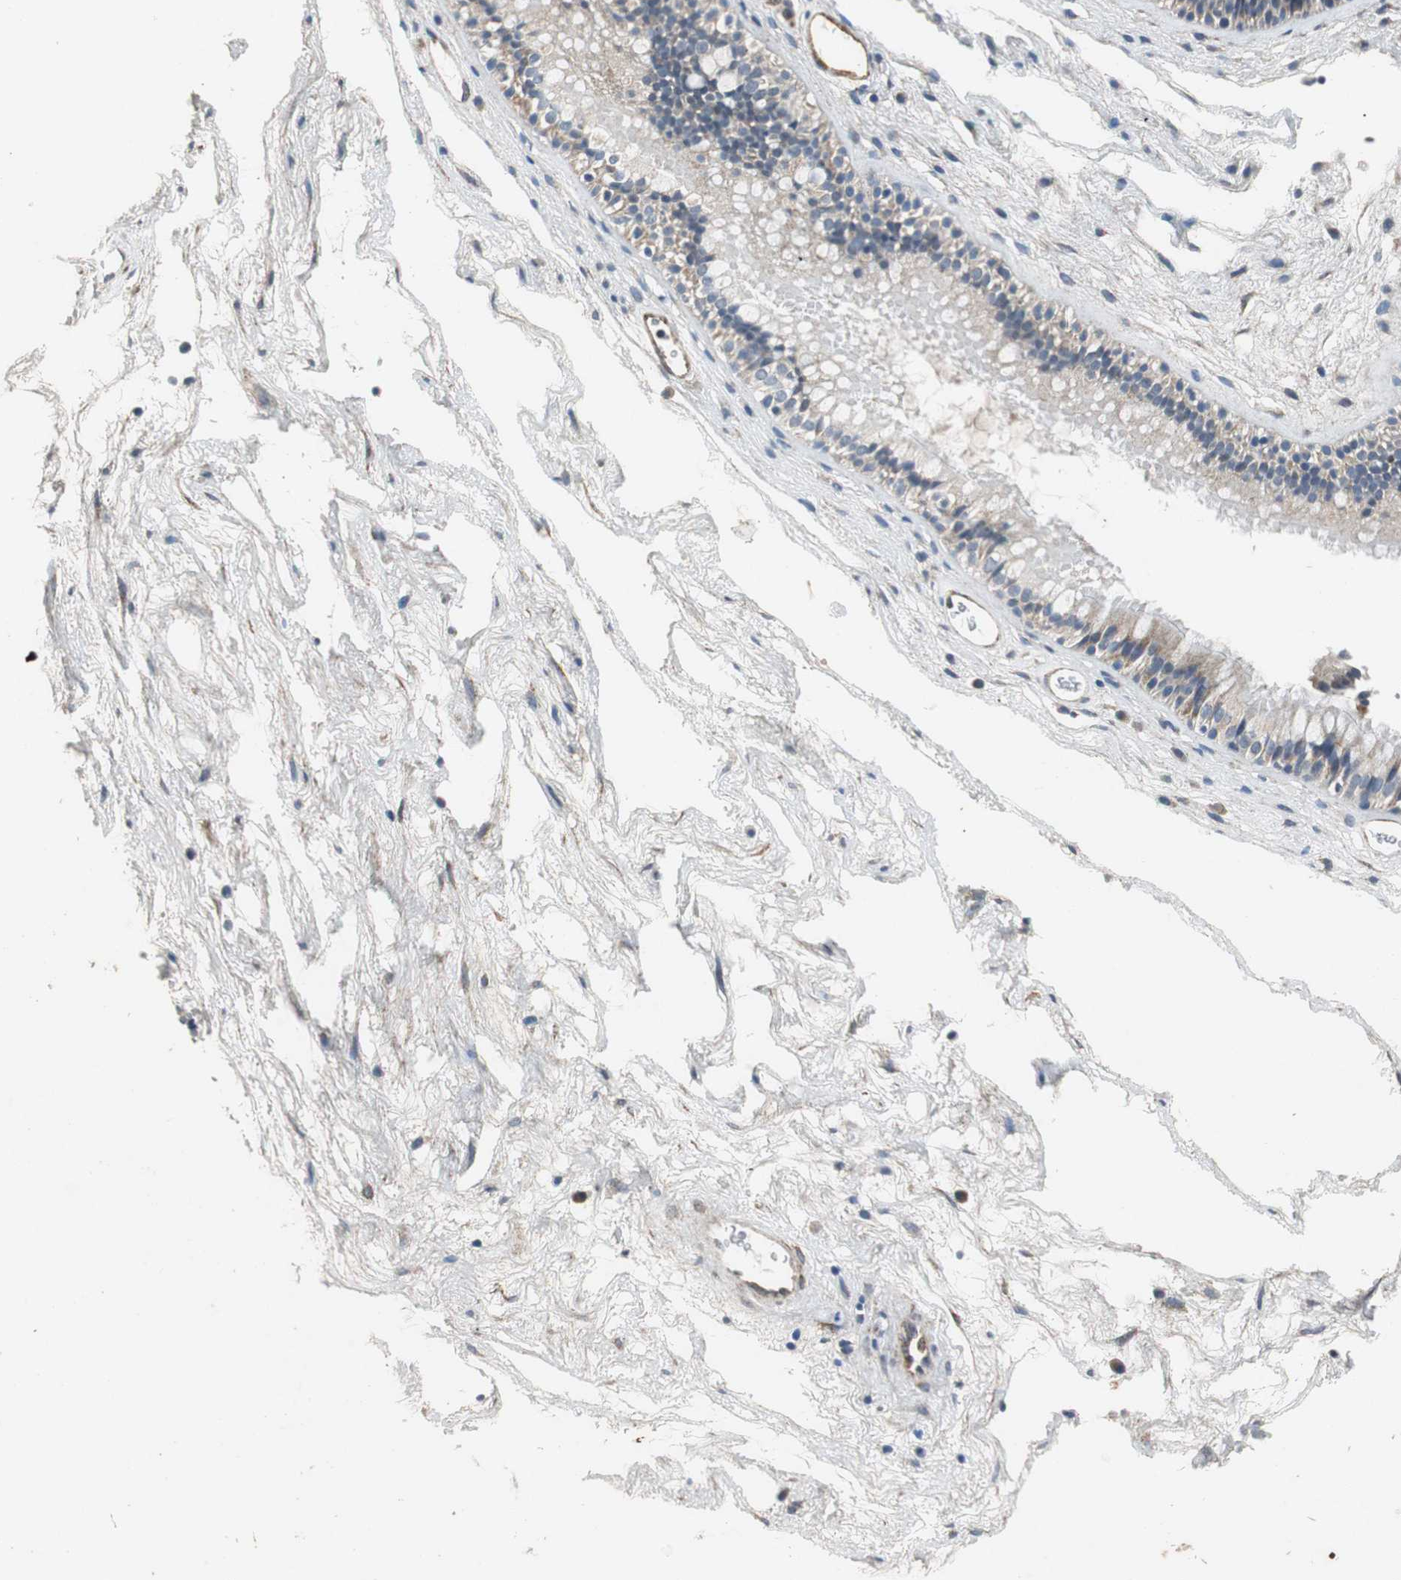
{"staining": {"intensity": "moderate", "quantity": "25%-75%", "location": "cytoplasmic/membranous"}, "tissue": "nasopharynx", "cell_type": "Respiratory epithelial cells", "image_type": "normal", "snomed": [{"axis": "morphology", "description": "Normal tissue, NOS"}, {"axis": "morphology", "description": "Inflammation, NOS"}, {"axis": "topography", "description": "Nasopharynx"}], "caption": "Immunohistochemistry (IHC) image of benign nasopharynx: human nasopharynx stained using IHC exhibits medium levels of moderate protein expression localized specifically in the cytoplasmic/membranous of respiratory epithelial cells, appearing as a cytoplasmic/membranous brown color.", "gene": "ISCU", "patient": {"sex": "male", "age": 48}}